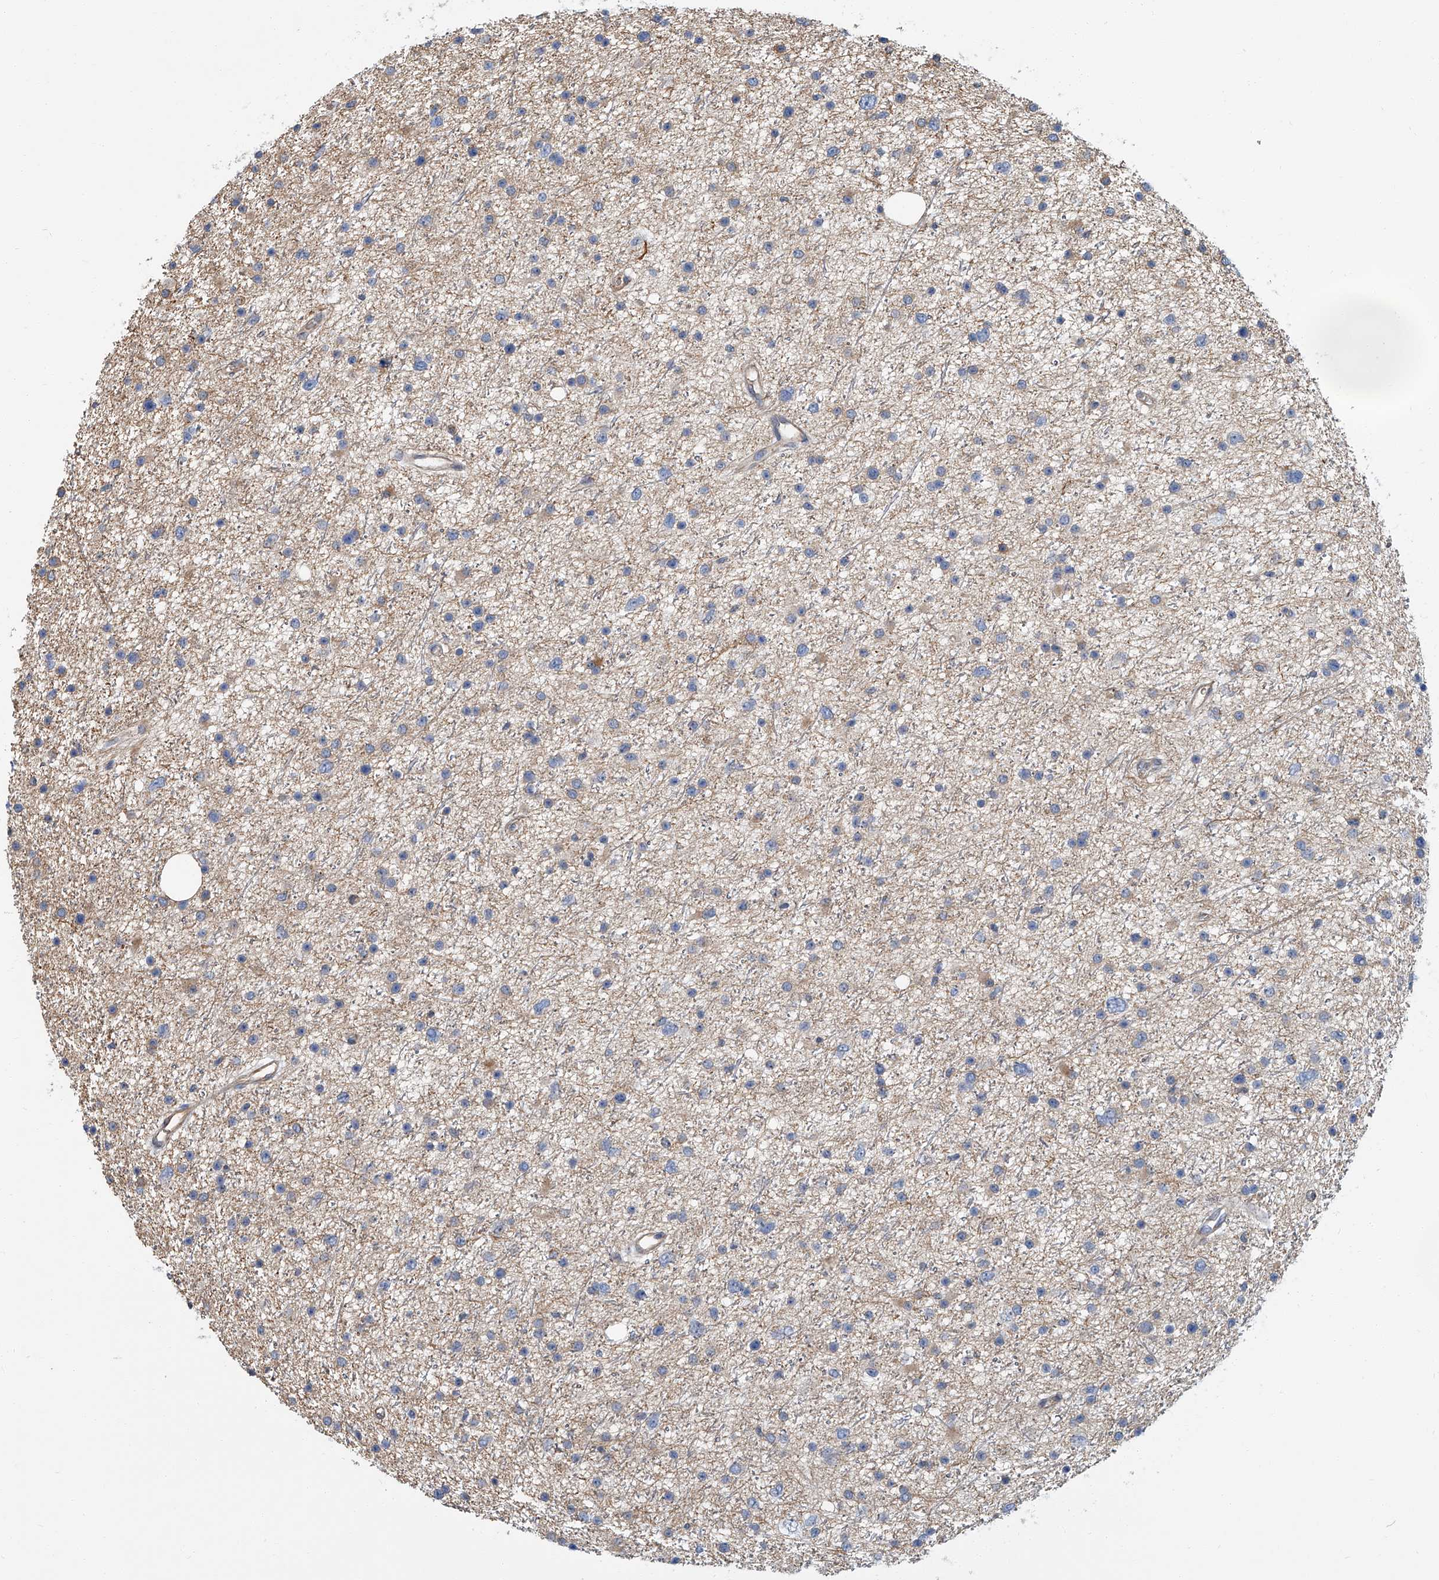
{"staining": {"intensity": "weak", "quantity": "25%-75%", "location": "cytoplasmic/membranous"}, "tissue": "glioma", "cell_type": "Tumor cells", "image_type": "cancer", "snomed": [{"axis": "morphology", "description": "Glioma, malignant, Low grade"}, {"axis": "topography", "description": "Cerebral cortex"}], "caption": "High-power microscopy captured an immunohistochemistry (IHC) micrograph of malignant glioma (low-grade), revealing weak cytoplasmic/membranous staining in approximately 25%-75% of tumor cells. Ihc stains the protein of interest in brown and the nuclei are stained blue.", "gene": "PSMB10", "patient": {"sex": "female", "age": 39}}